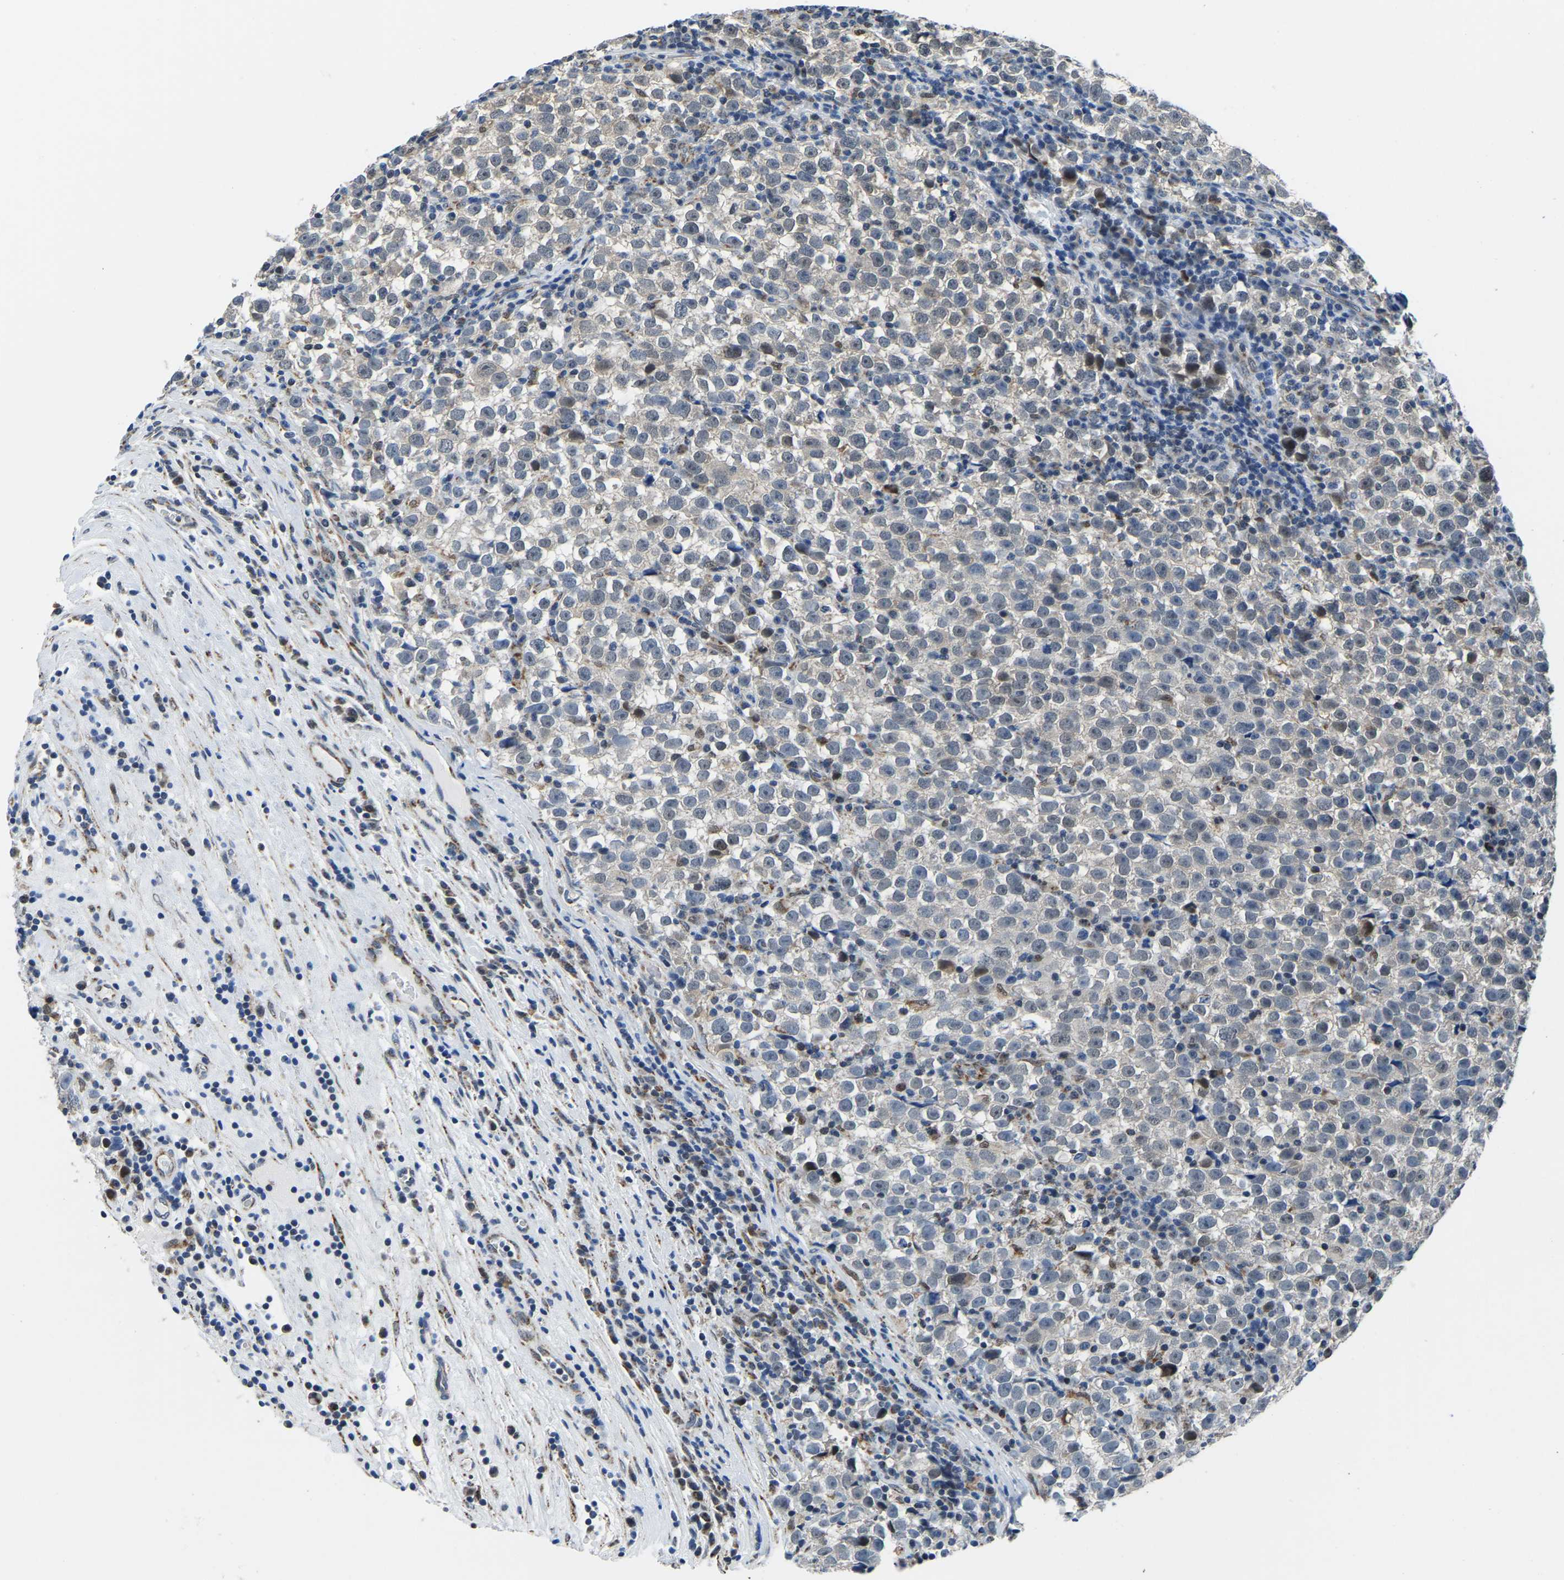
{"staining": {"intensity": "weak", "quantity": "<25%", "location": "cytoplasmic/membranous"}, "tissue": "testis cancer", "cell_type": "Tumor cells", "image_type": "cancer", "snomed": [{"axis": "morphology", "description": "Normal tissue, NOS"}, {"axis": "morphology", "description": "Seminoma, NOS"}, {"axis": "topography", "description": "Testis"}], "caption": "Micrograph shows no protein staining in tumor cells of testis cancer (seminoma) tissue.", "gene": "BNIP3L", "patient": {"sex": "male", "age": 43}}